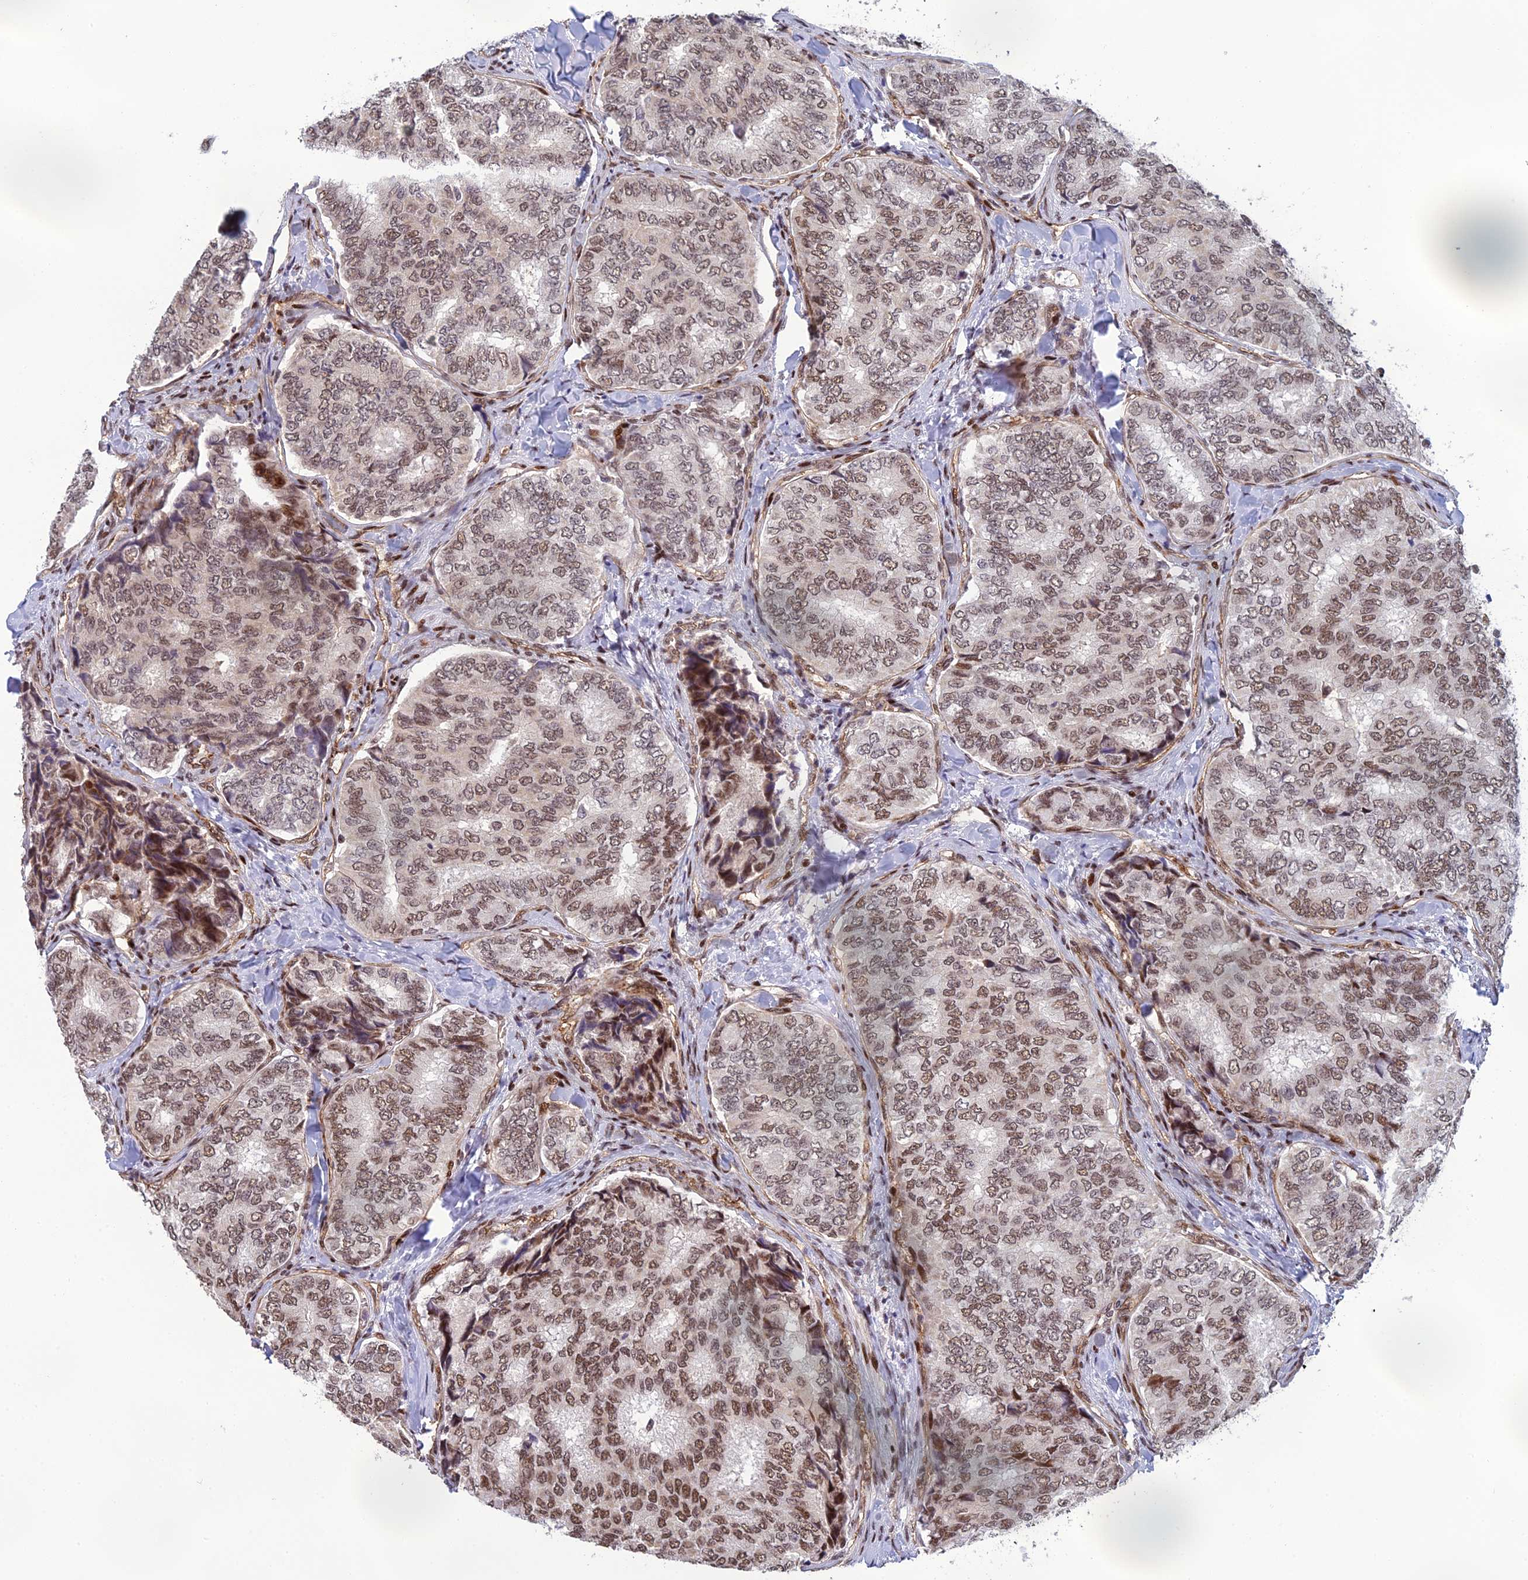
{"staining": {"intensity": "moderate", "quantity": ">75%", "location": "nuclear"}, "tissue": "thyroid cancer", "cell_type": "Tumor cells", "image_type": "cancer", "snomed": [{"axis": "morphology", "description": "Papillary adenocarcinoma, NOS"}, {"axis": "topography", "description": "Thyroid gland"}], "caption": "There is medium levels of moderate nuclear staining in tumor cells of thyroid cancer, as demonstrated by immunohistochemical staining (brown color).", "gene": "RANBP3", "patient": {"sex": "female", "age": 35}}